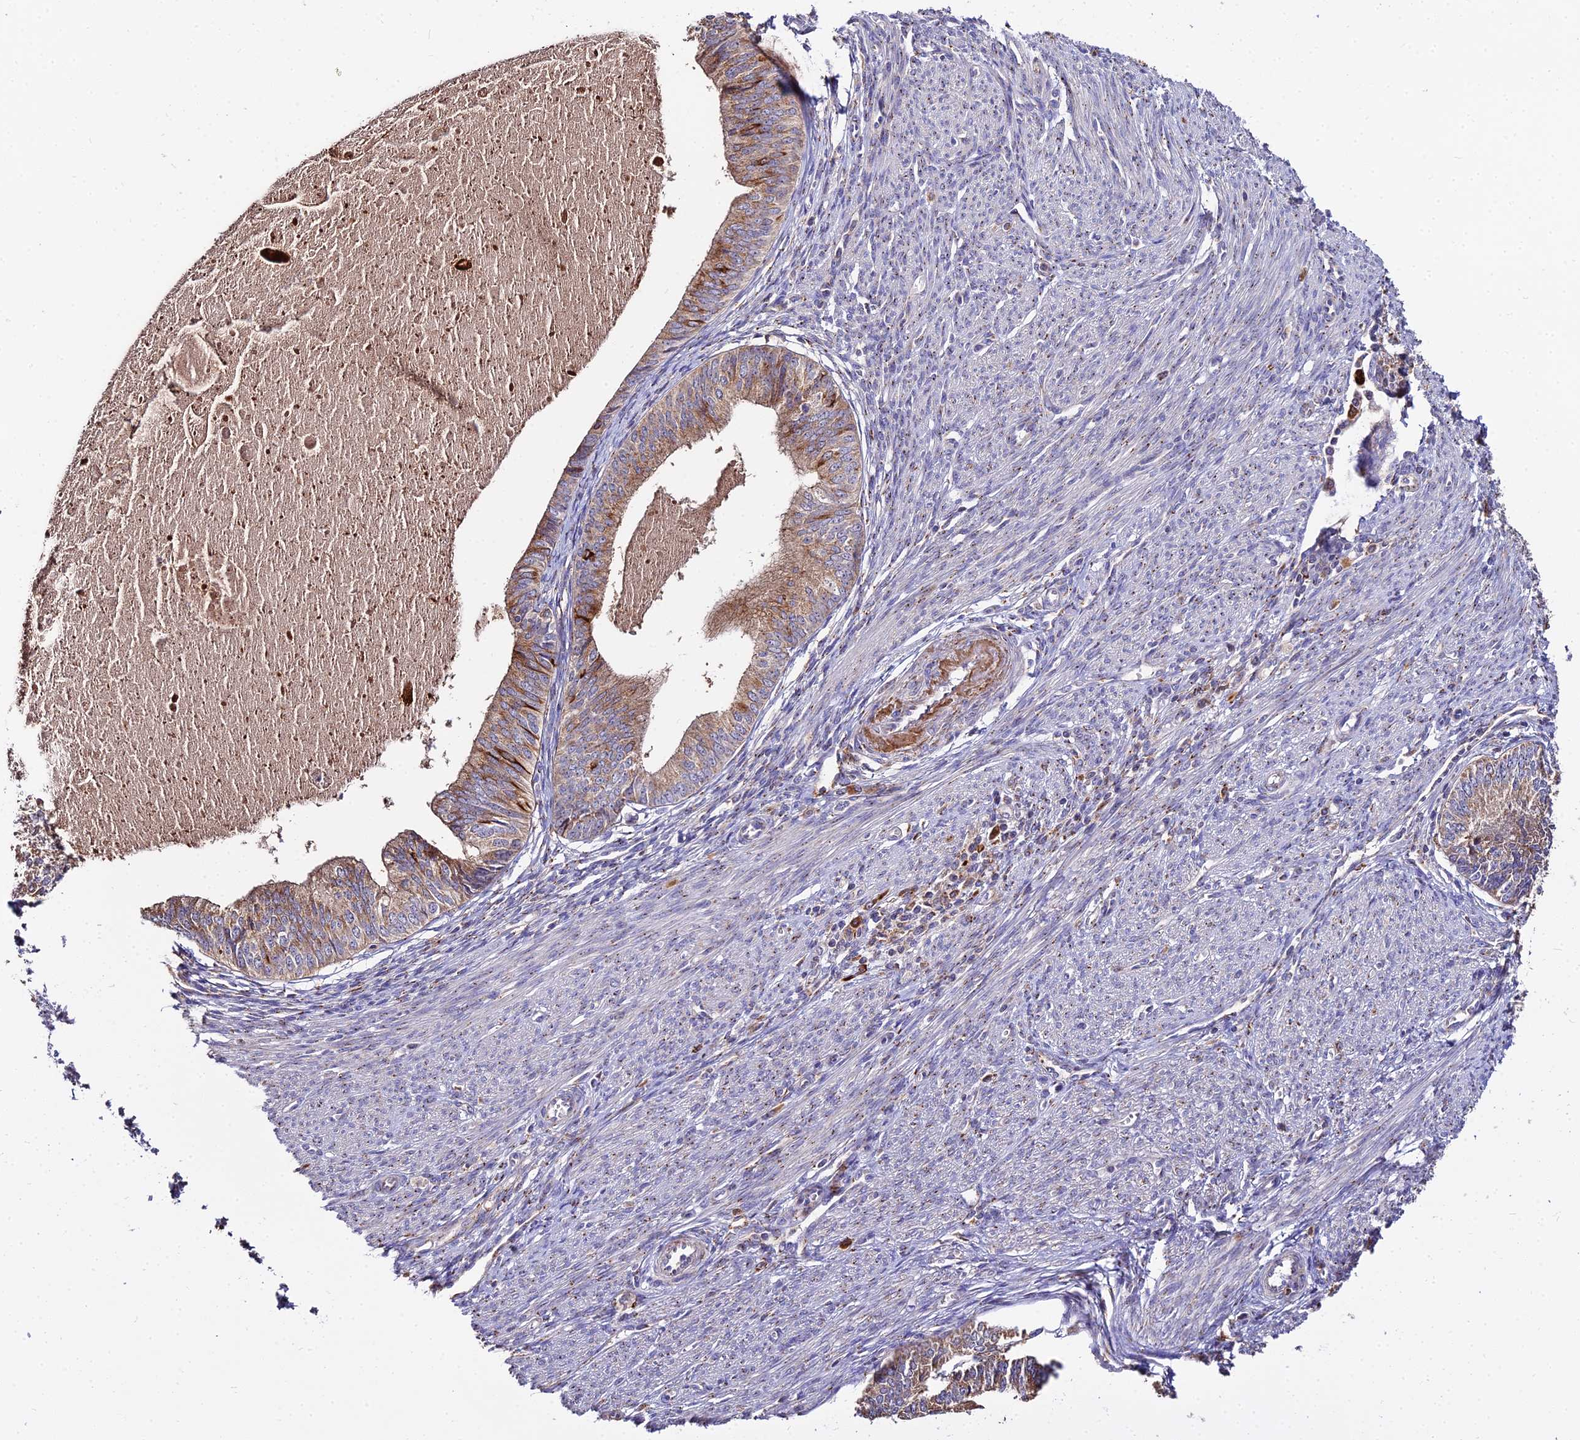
{"staining": {"intensity": "moderate", "quantity": ">75%", "location": "cytoplasmic/membranous"}, "tissue": "endometrial cancer", "cell_type": "Tumor cells", "image_type": "cancer", "snomed": [{"axis": "morphology", "description": "Adenocarcinoma, NOS"}, {"axis": "topography", "description": "Endometrium"}], "caption": "Human adenocarcinoma (endometrial) stained with a brown dye reveals moderate cytoplasmic/membranous positive positivity in about >75% of tumor cells.", "gene": "PEX19", "patient": {"sex": "female", "age": 68}}